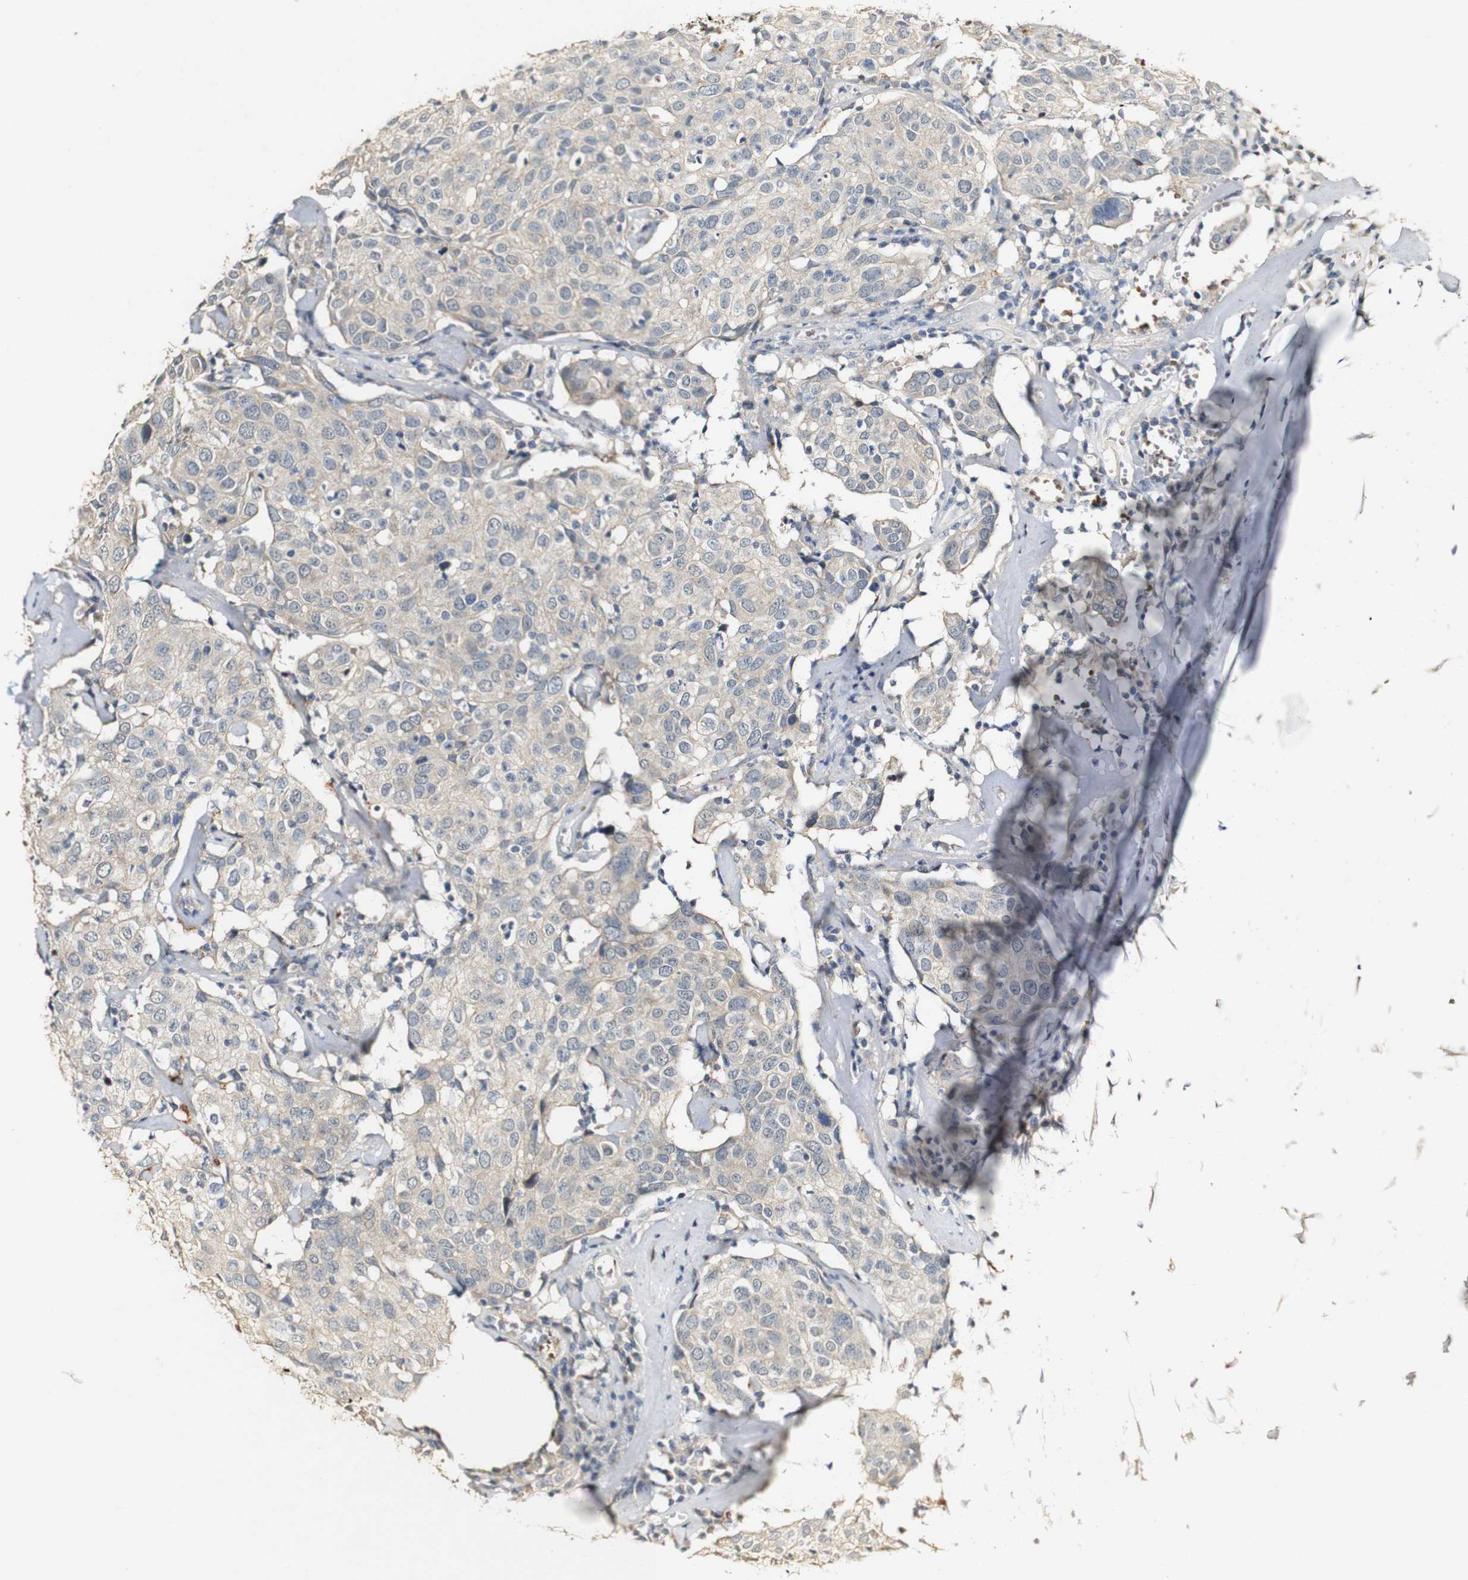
{"staining": {"intensity": "weak", "quantity": "<25%", "location": "cytoplasmic/membranous"}, "tissue": "head and neck cancer", "cell_type": "Tumor cells", "image_type": "cancer", "snomed": [{"axis": "morphology", "description": "Adenocarcinoma, NOS"}, {"axis": "topography", "description": "Salivary gland"}, {"axis": "topography", "description": "Head-Neck"}], "caption": "Immunohistochemical staining of human head and neck adenocarcinoma demonstrates no significant staining in tumor cells. The staining is performed using DAB (3,3'-diaminobenzidine) brown chromogen with nuclei counter-stained in using hematoxylin.", "gene": "SYT7", "patient": {"sex": "female", "age": 65}}